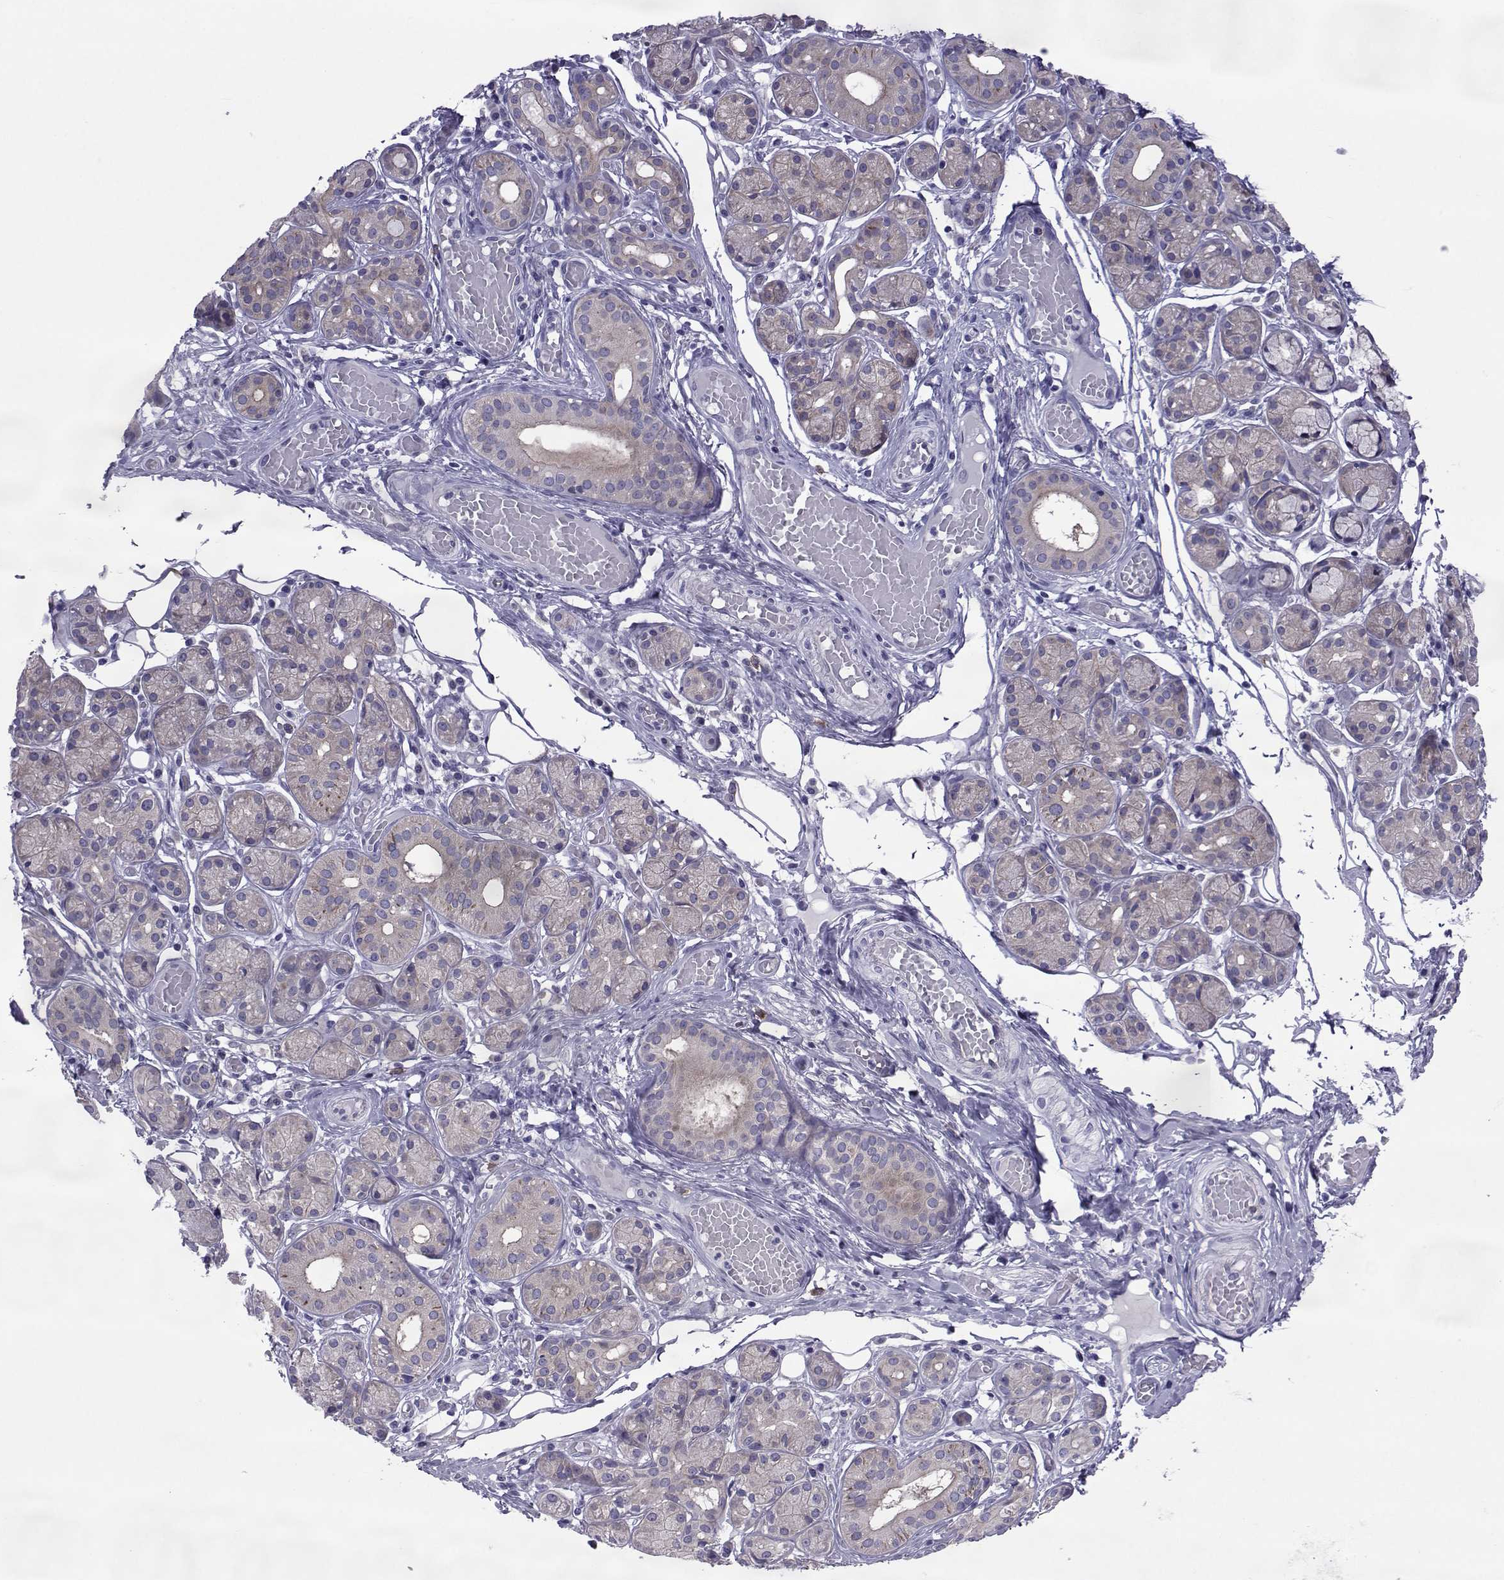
{"staining": {"intensity": "weak", "quantity": "<25%", "location": "cytoplasmic/membranous"}, "tissue": "salivary gland", "cell_type": "Glandular cells", "image_type": "normal", "snomed": [{"axis": "morphology", "description": "Normal tissue, NOS"}, {"axis": "topography", "description": "Salivary gland"}, {"axis": "topography", "description": "Peripheral nerve tissue"}], "caption": "Protein analysis of normal salivary gland demonstrates no significant positivity in glandular cells. (Immunohistochemistry, brightfield microscopy, high magnification).", "gene": "COL22A1", "patient": {"sex": "male", "age": 71}}